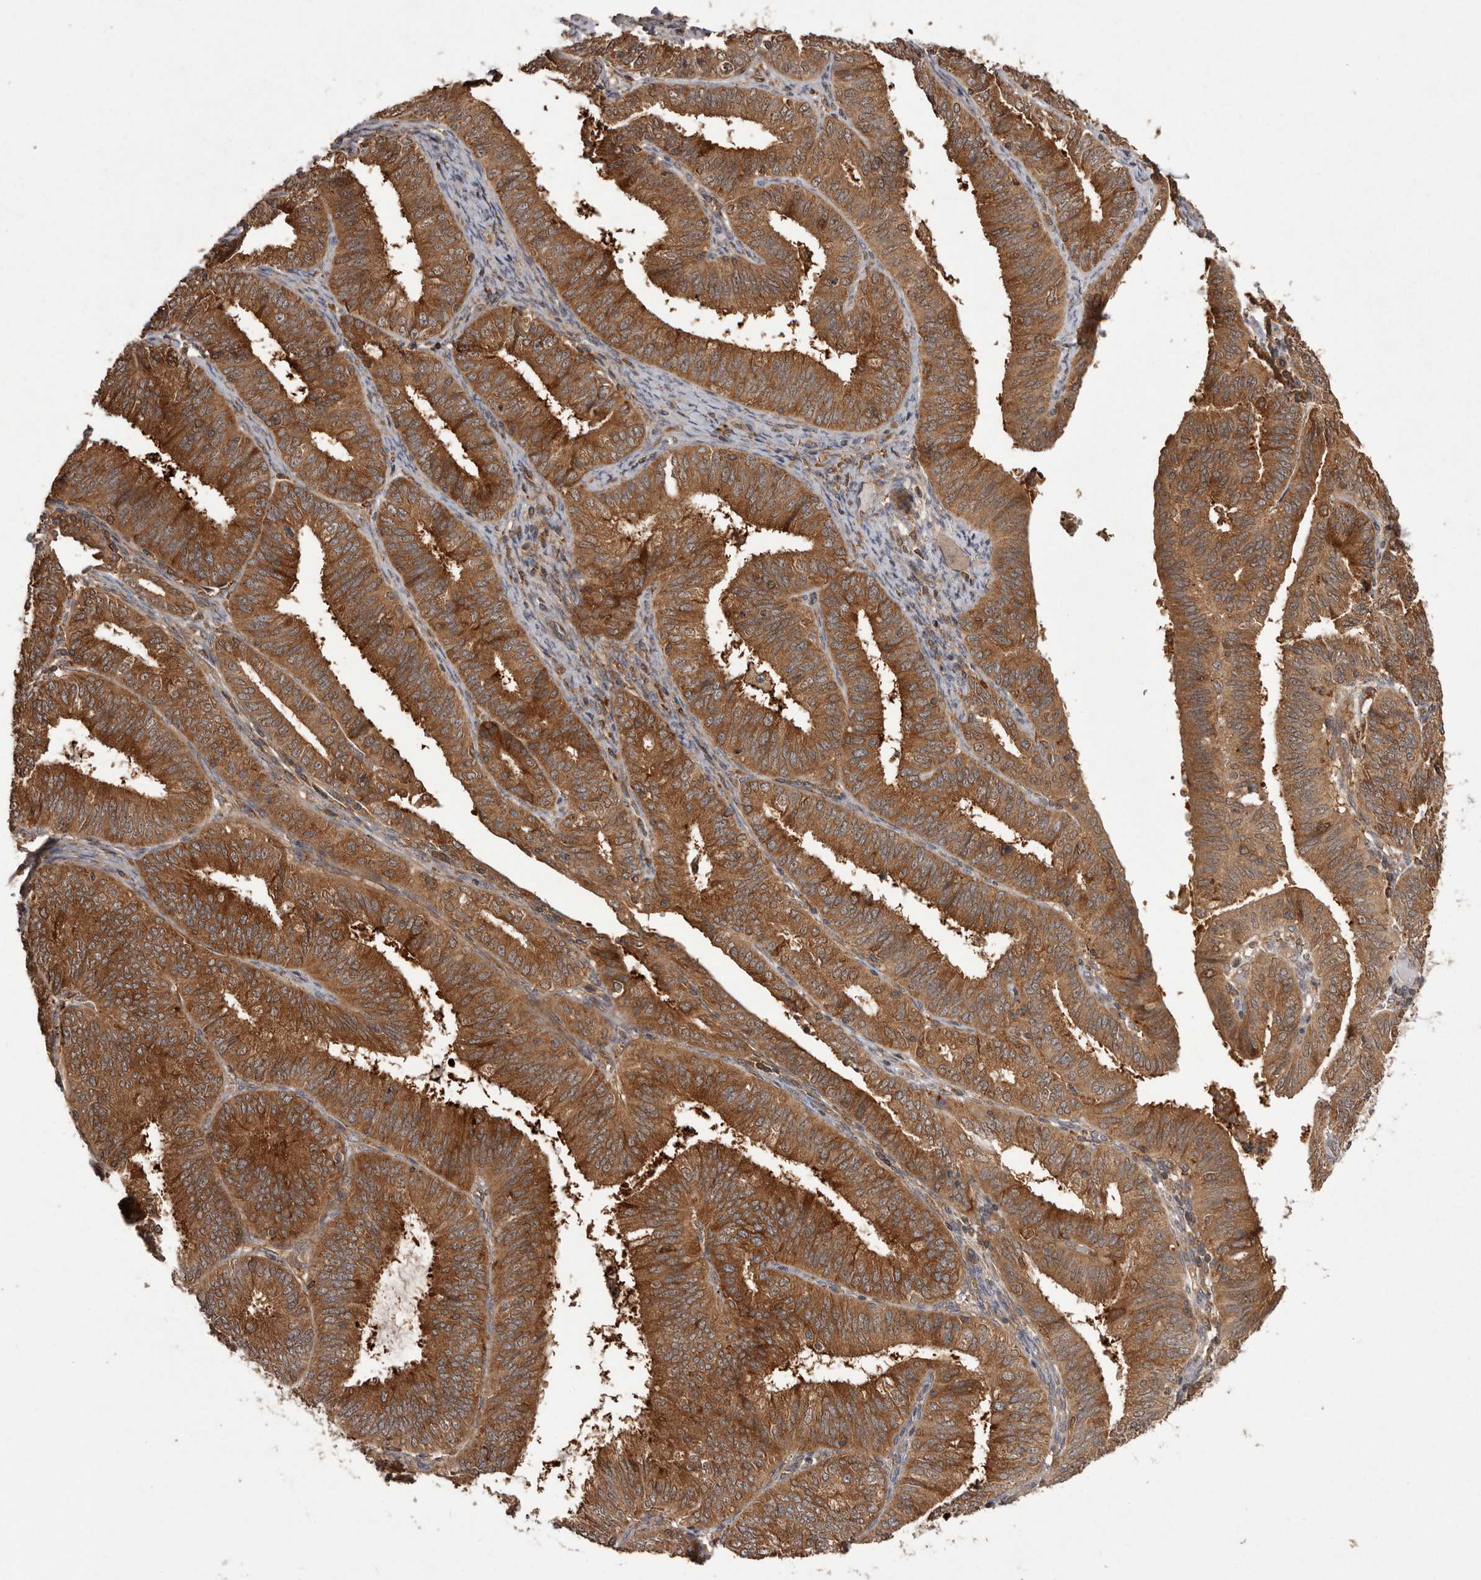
{"staining": {"intensity": "strong", "quantity": ">75%", "location": "cytoplasmic/membranous"}, "tissue": "endometrial cancer", "cell_type": "Tumor cells", "image_type": "cancer", "snomed": [{"axis": "morphology", "description": "Adenocarcinoma, NOS"}, {"axis": "topography", "description": "Endometrium"}], "caption": "Human adenocarcinoma (endometrial) stained for a protein (brown) shows strong cytoplasmic/membranous positive expression in about >75% of tumor cells.", "gene": "SLC22A3", "patient": {"sex": "female", "age": 51}}